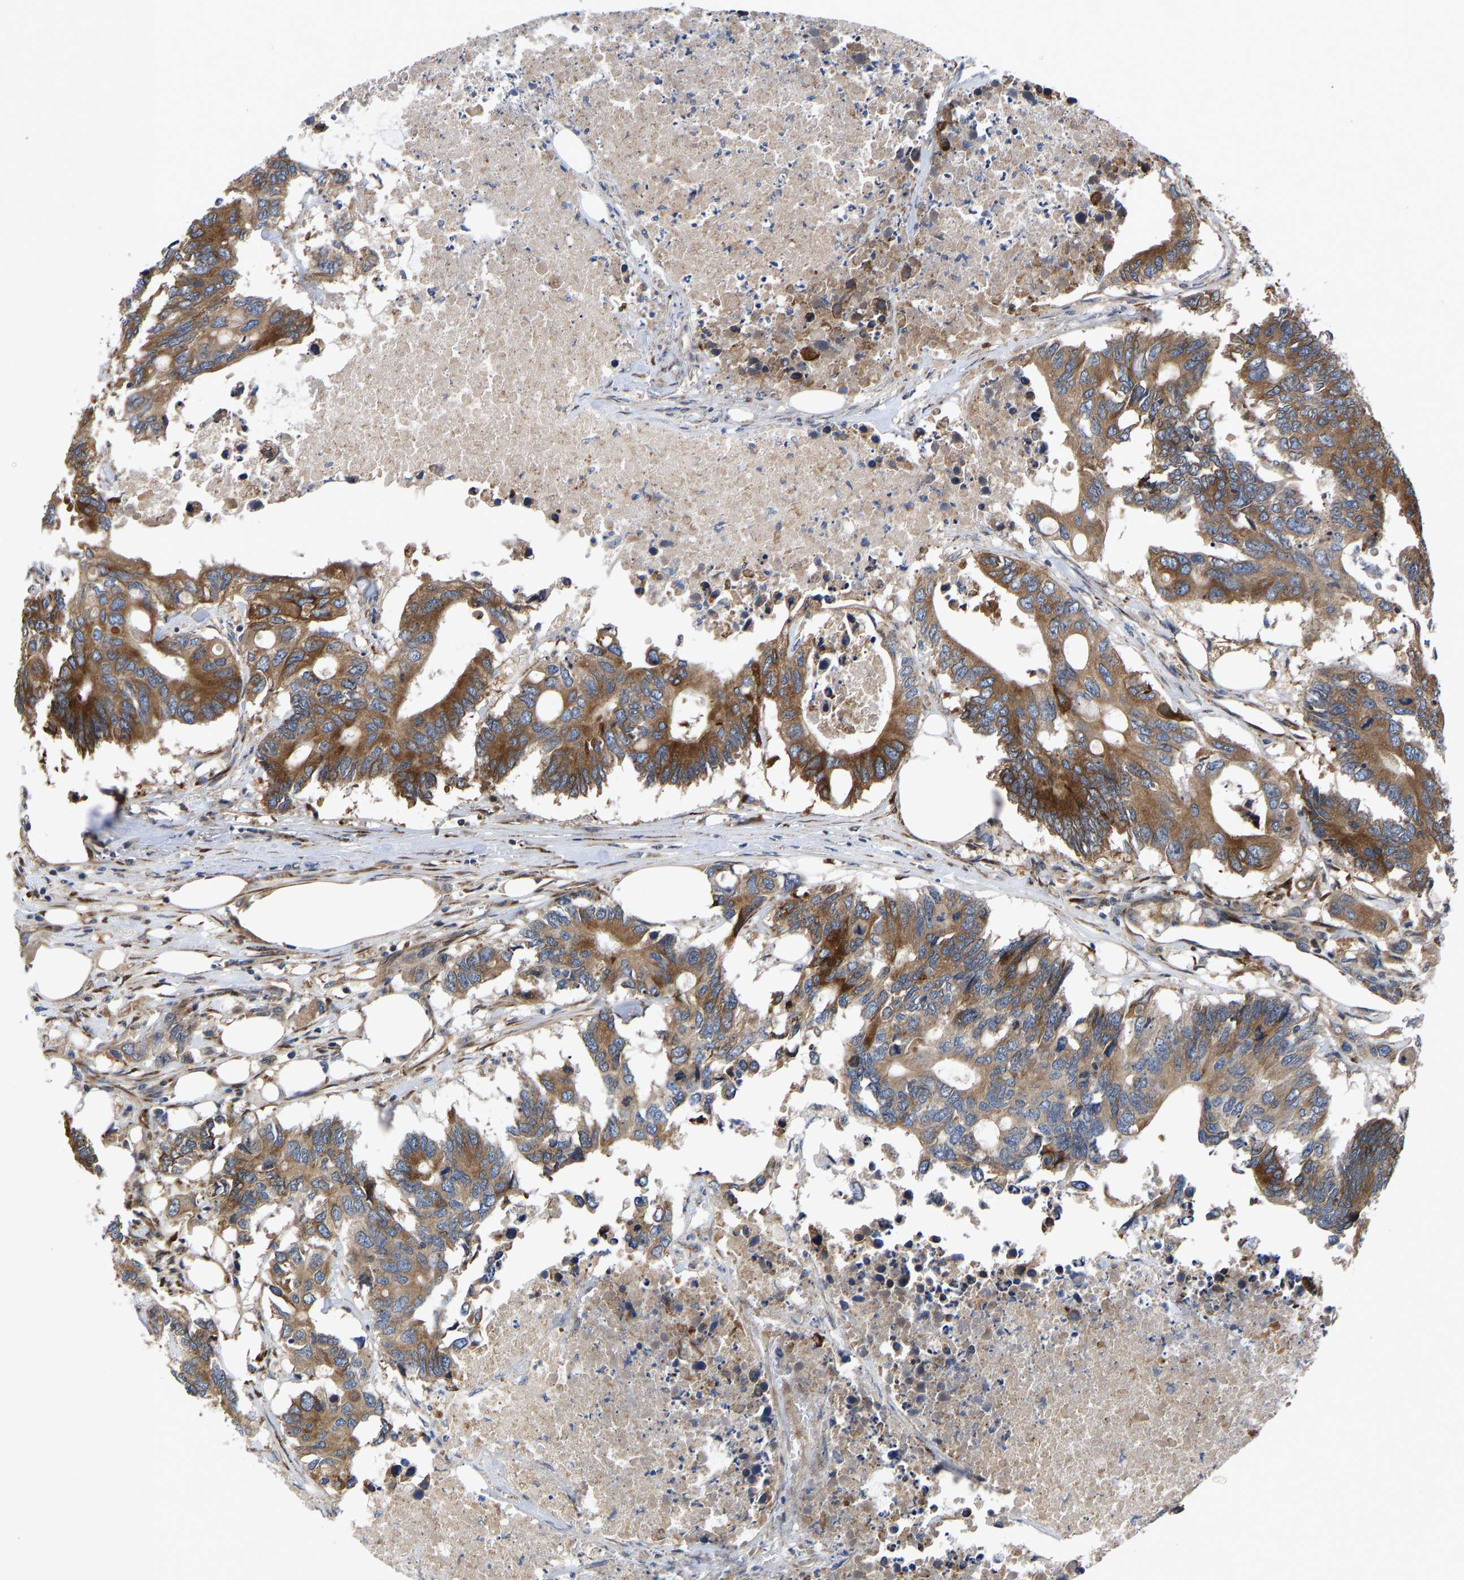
{"staining": {"intensity": "strong", "quantity": "25%-75%", "location": "cytoplasmic/membranous"}, "tissue": "colorectal cancer", "cell_type": "Tumor cells", "image_type": "cancer", "snomed": [{"axis": "morphology", "description": "Adenocarcinoma, NOS"}, {"axis": "topography", "description": "Colon"}], "caption": "Immunohistochemistry (IHC) photomicrograph of human colorectal cancer (adenocarcinoma) stained for a protein (brown), which reveals high levels of strong cytoplasmic/membranous positivity in approximately 25%-75% of tumor cells.", "gene": "FRRS1", "patient": {"sex": "male", "age": 71}}